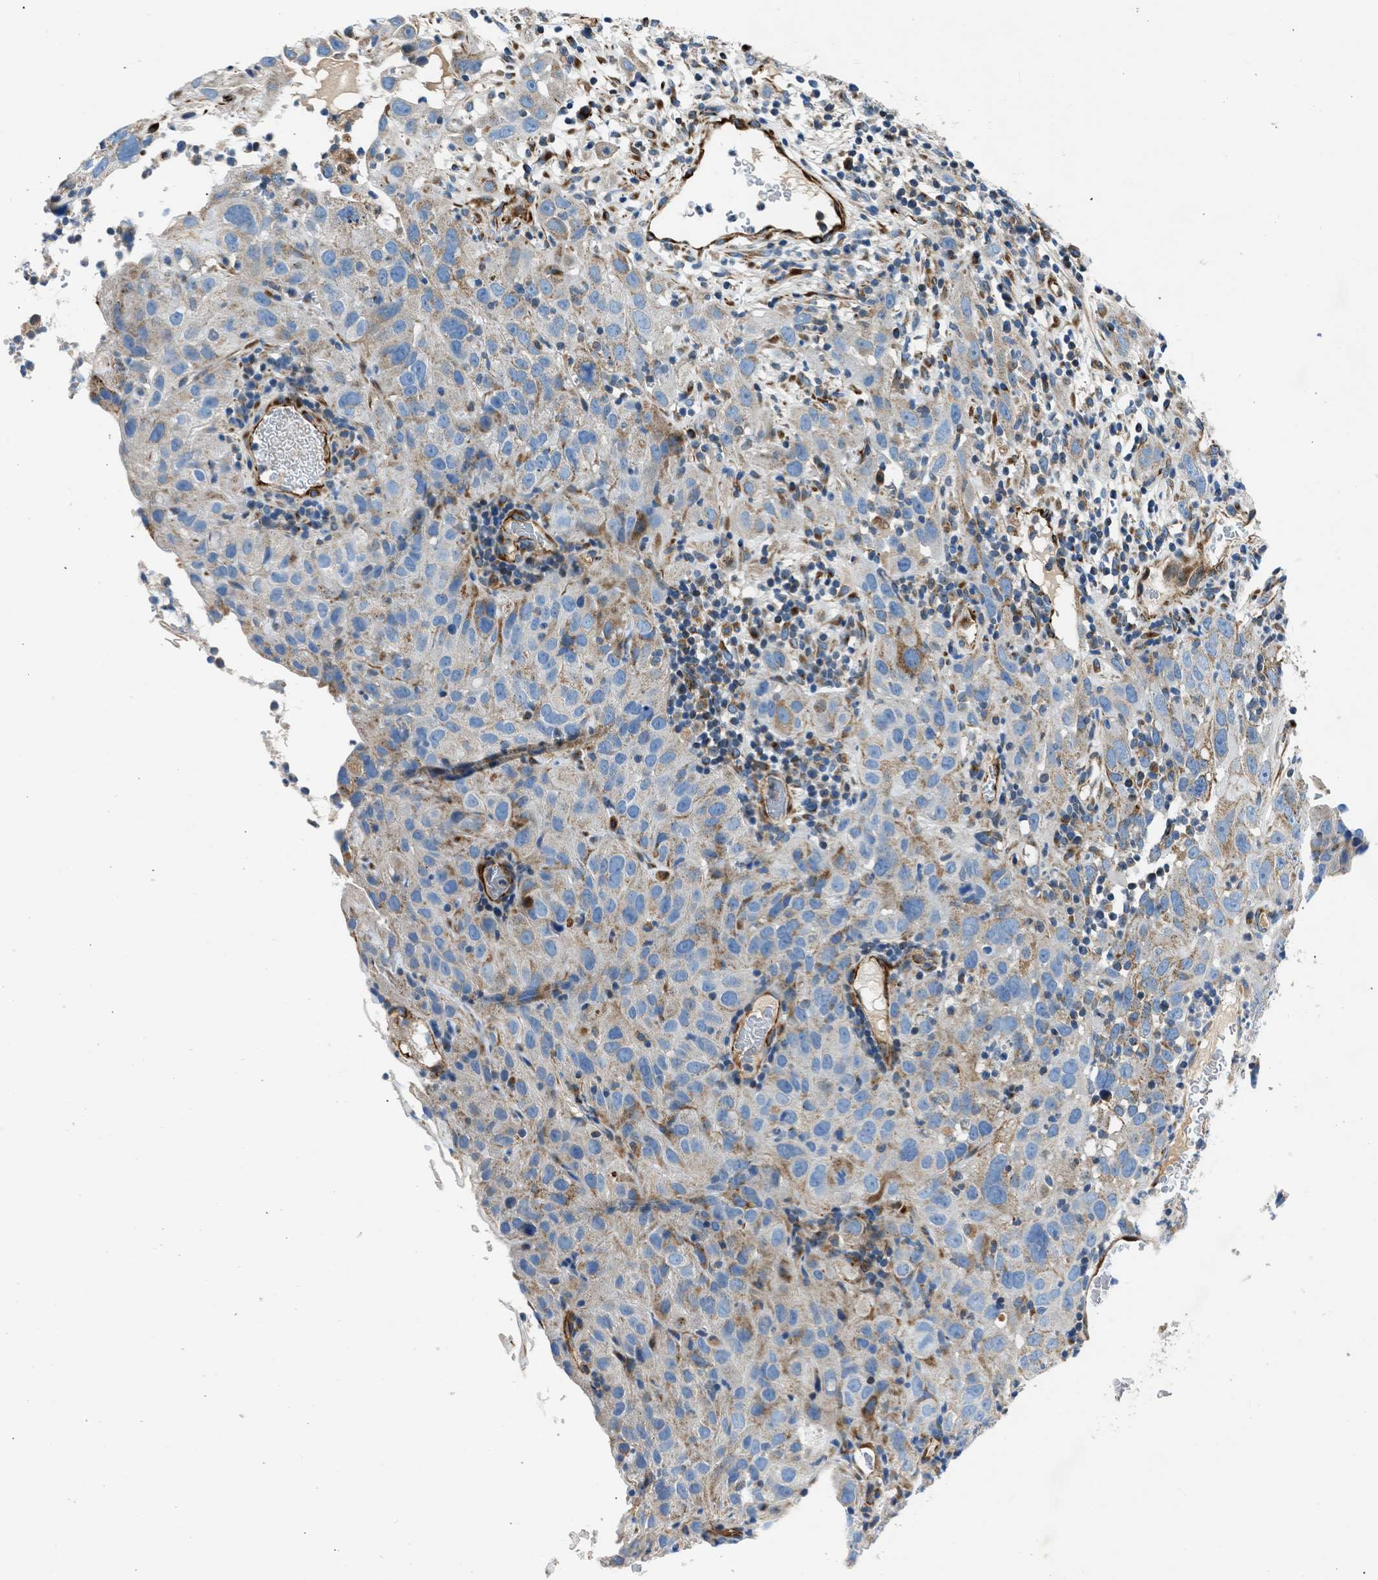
{"staining": {"intensity": "moderate", "quantity": "25%-75%", "location": "cytoplasmic/membranous"}, "tissue": "cervical cancer", "cell_type": "Tumor cells", "image_type": "cancer", "snomed": [{"axis": "morphology", "description": "Squamous cell carcinoma, NOS"}, {"axis": "topography", "description": "Cervix"}], "caption": "Approximately 25%-75% of tumor cells in human squamous cell carcinoma (cervical) reveal moderate cytoplasmic/membranous protein staining as visualized by brown immunohistochemical staining.", "gene": "ULK4", "patient": {"sex": "female", "age": 32}}